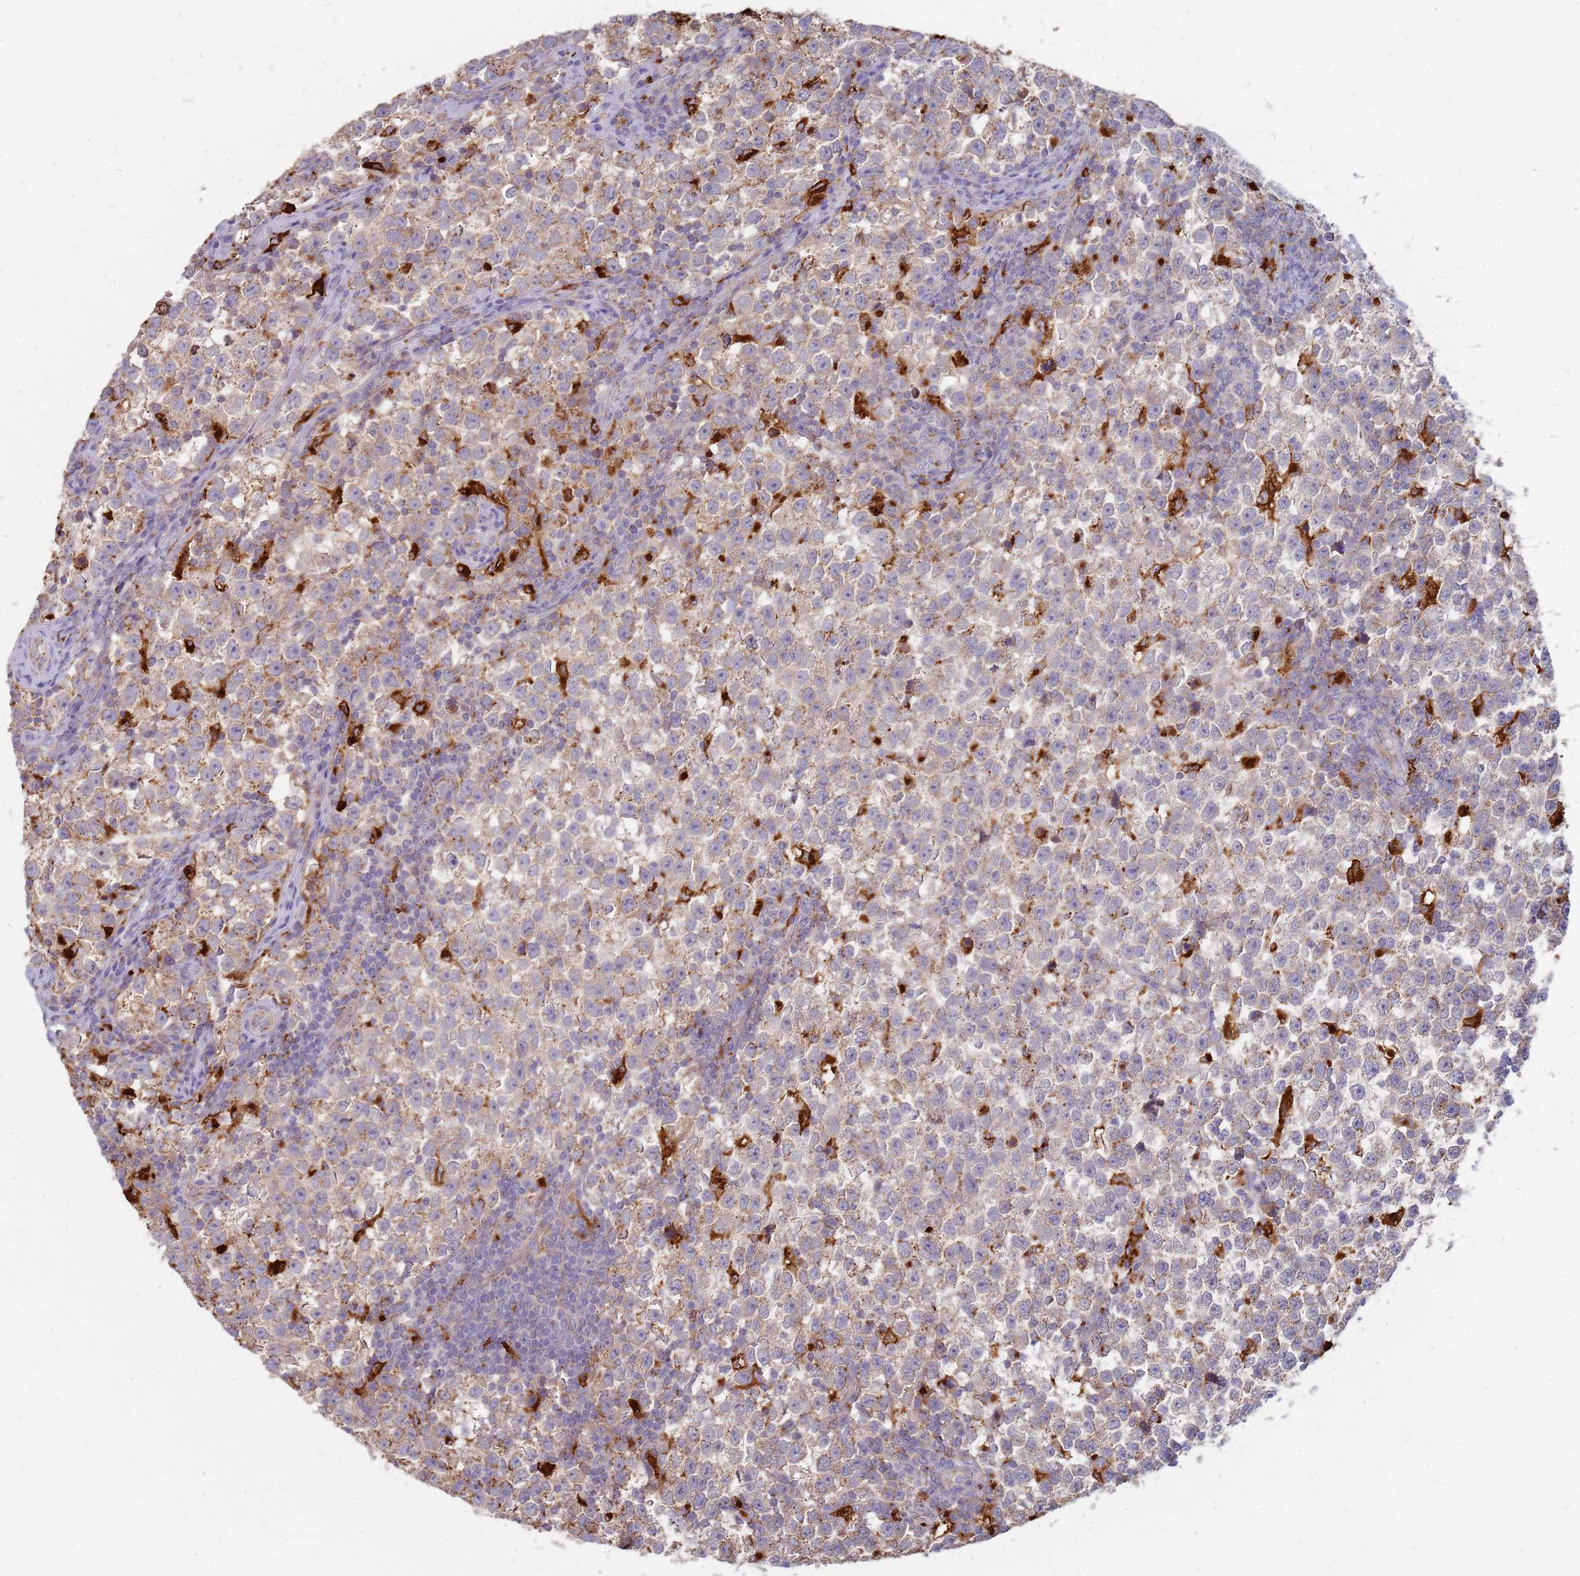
{"staining": {"intensity": "weak", "quantity": "25%-75%", "location": "cytoplasmic/membranous"}, "tissue": "testis cancer", "cell_type": "Tumor cells", "image_type": "cancer", "snomed": [{"axis": "morphology", "description": "Normal tissue, NOS"}, {"axis": "morphology", "description": "Seminoma, NOS"}, {"axis": "topography", "description": "Testis"}], "caption": "Seminoma (testis) was stained to show a protein in brown. There is low levels of weak cytoplasmic/membranous staining in approximately 25%-75% of tumor cells.", "gene": "TMEM229B", "patient": {"sex": "male", "age": 43}}